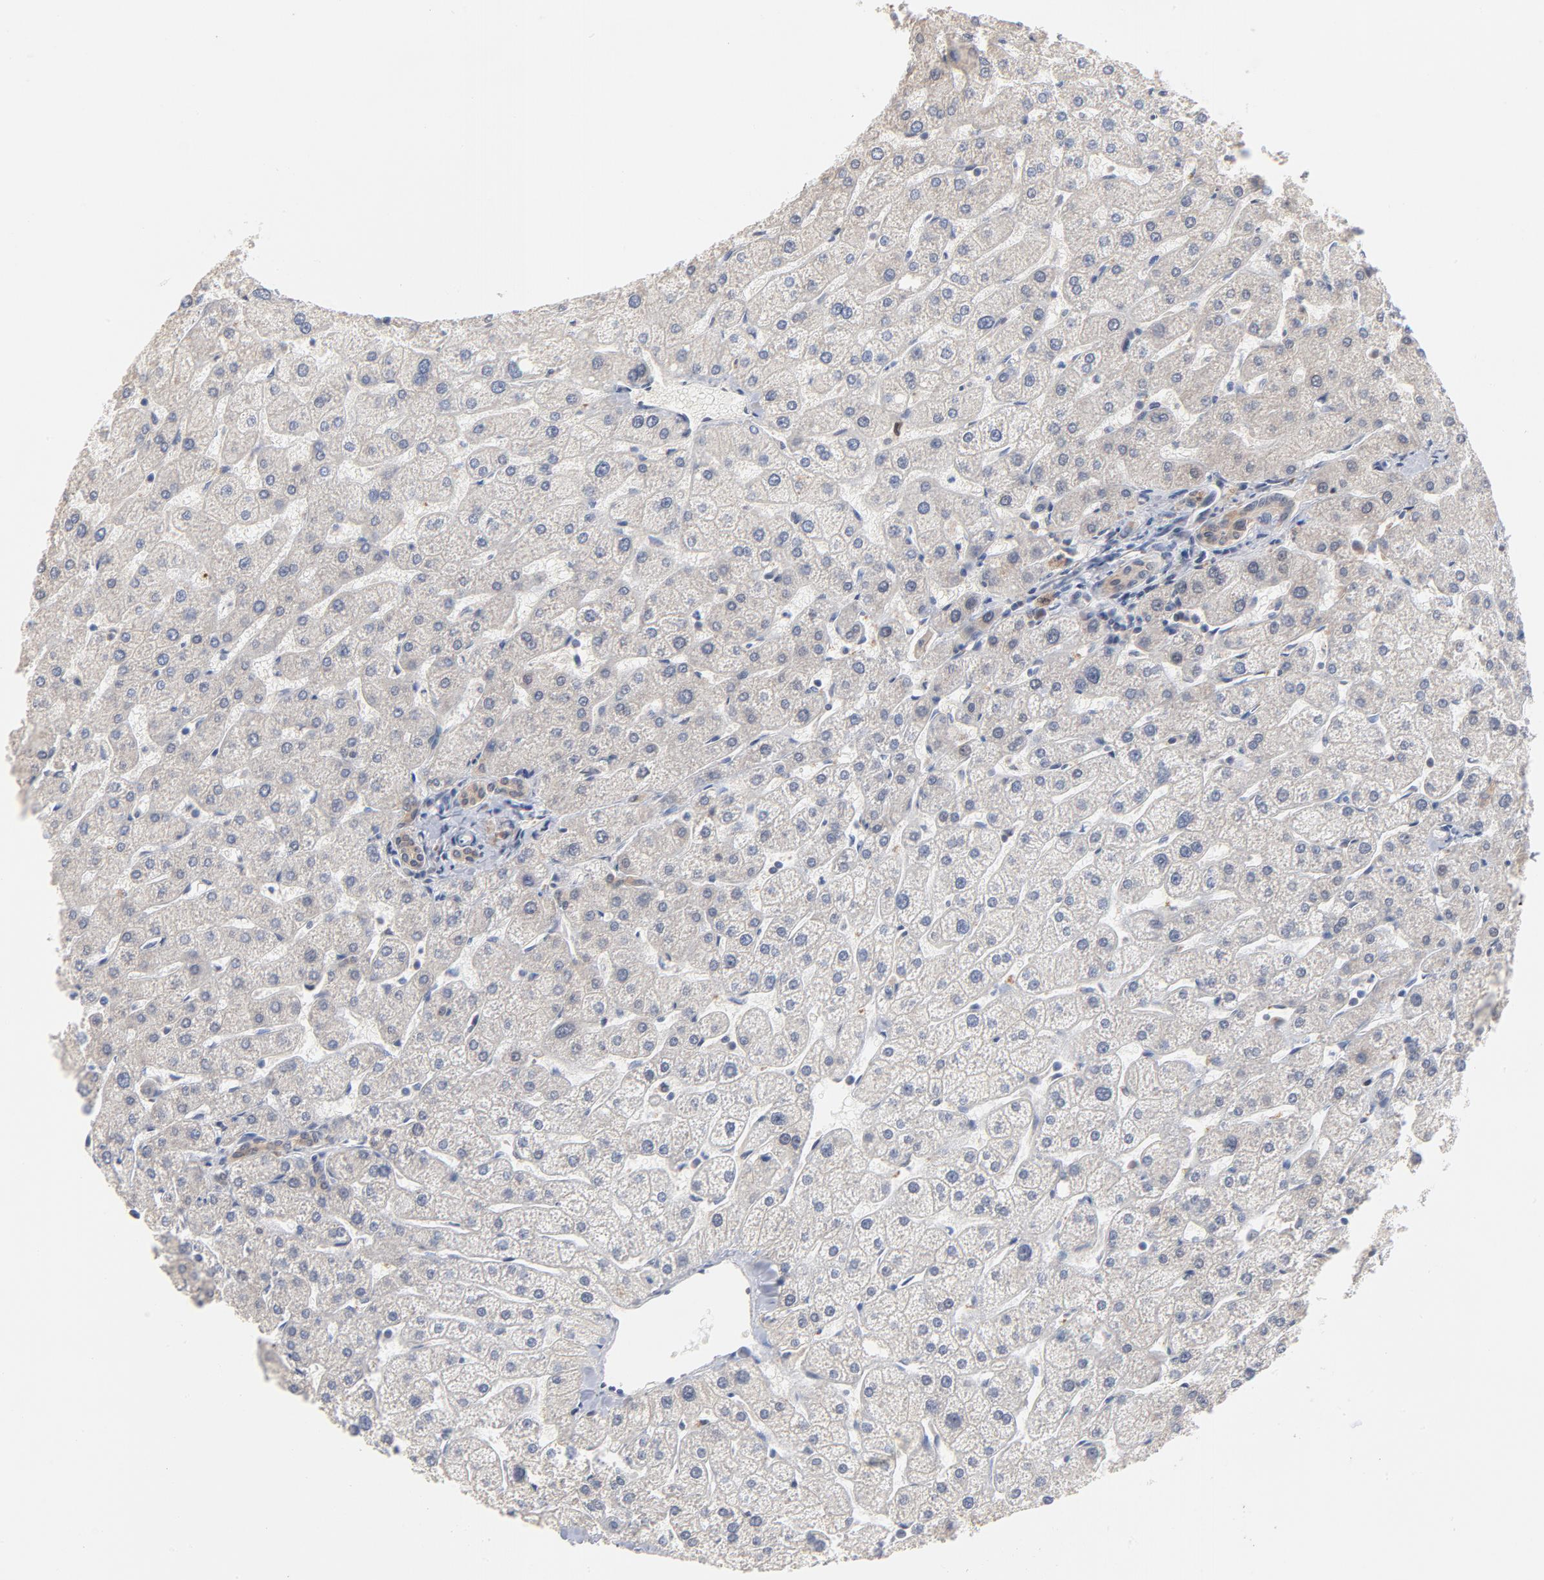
{"staining": {"intensity": "negative", "quantity": "none", "location": "none"}, "tissue": "liver", "cell_type": "Cholangiocytes", "image_type": "normal", "snomed": [{"axis": "morphology", "description": "Normal tissue, NOS"}, {"axis": "topography", "description": "Liver"}], "caption": "Immunohistochemistry (IHC) histopathology image of unremarkable liver: human liver stained with DAB (3,3'-diaminobenzidine) exhibits no significant protein staining in cholangiocytes.", "gene": "UBL4A", "patient": {"sex": "male", "age": 67}}